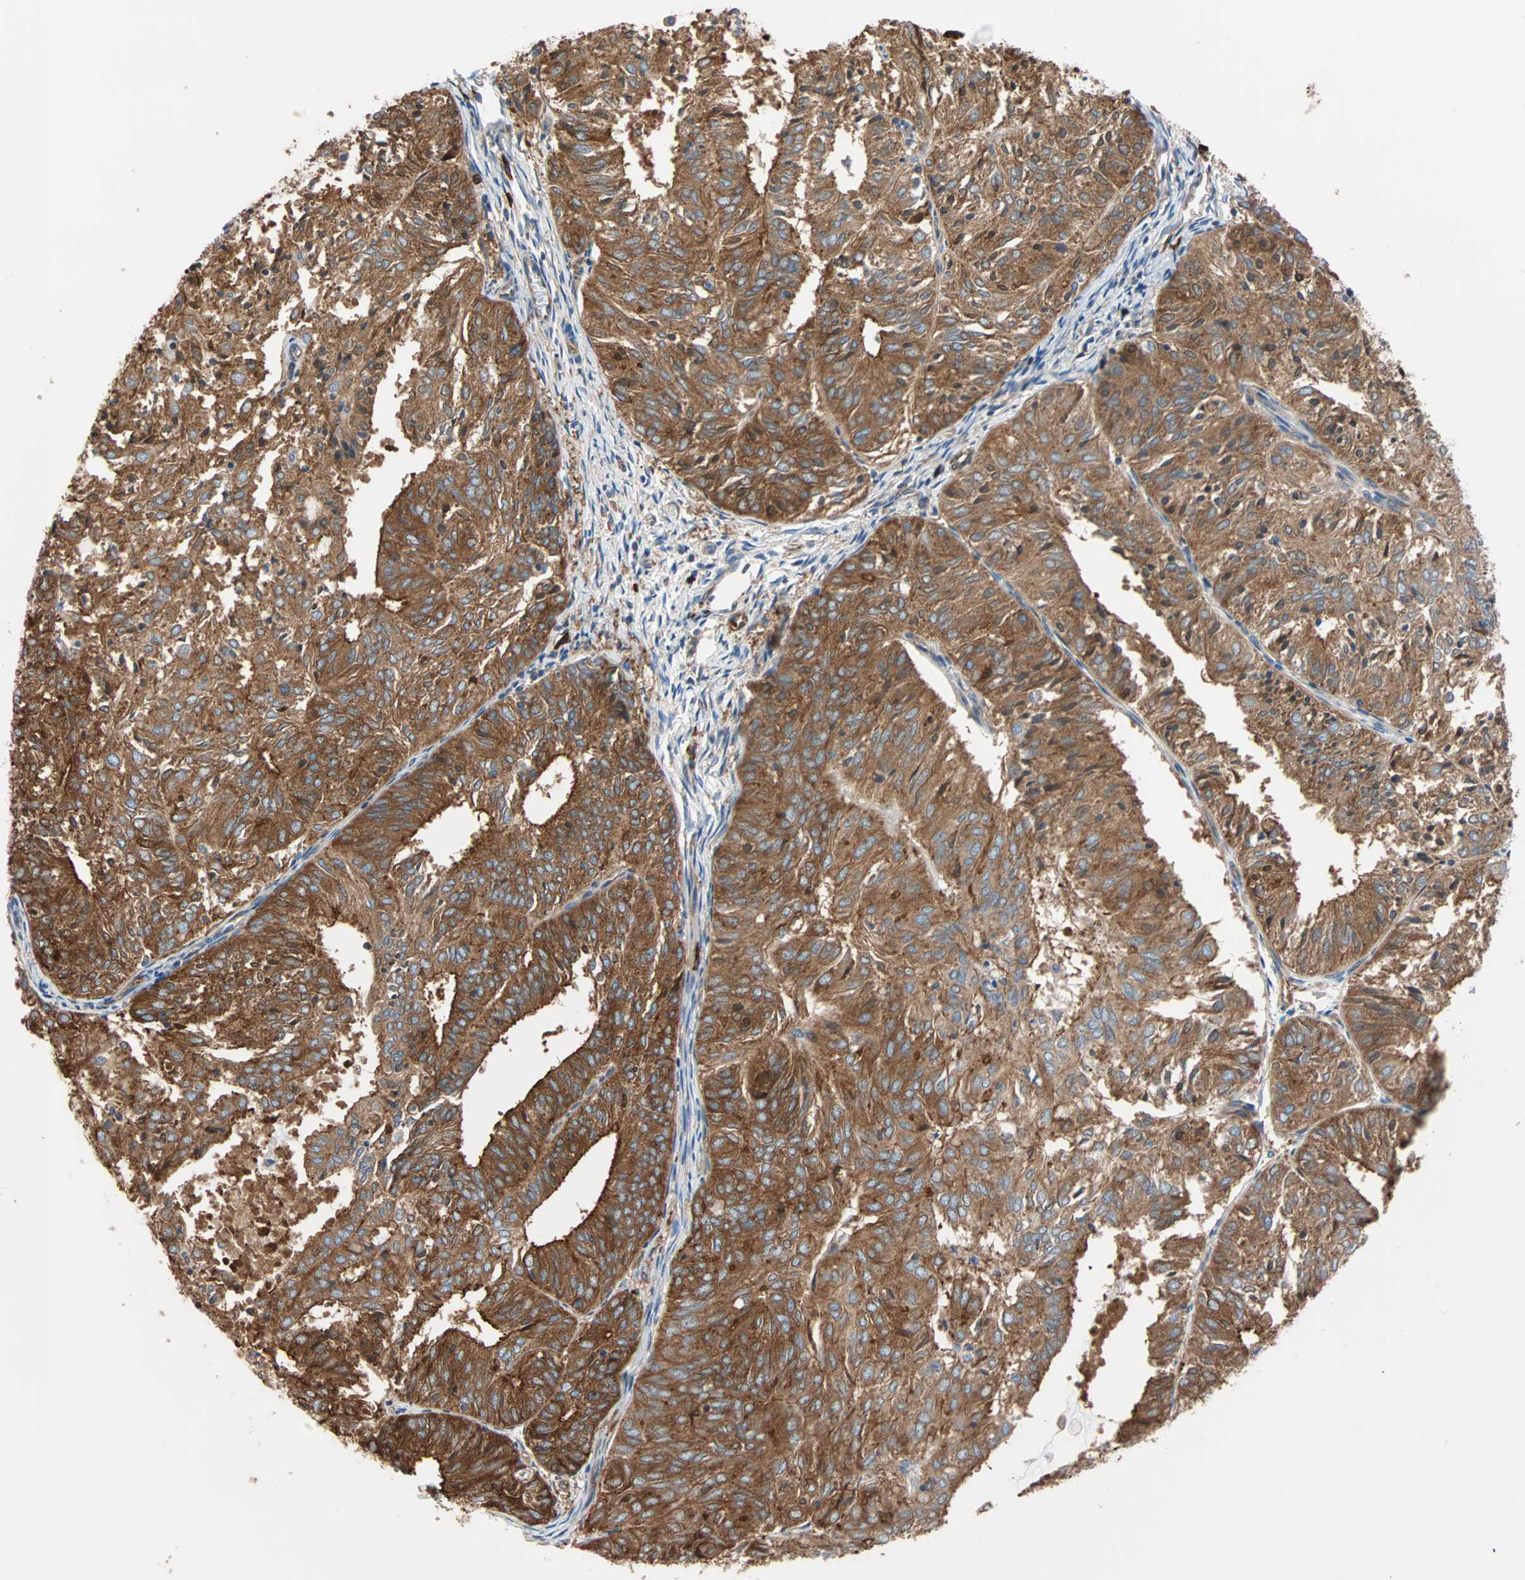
{"staining": {"intensity": "strong", "quantity": ">75%", "location": "cytoplasmic/membranous"}, "tissue": "endometrial cancer", "cell_type": "Tumor cells", "image_type": "cancer", "snomed": [{"axis": "morphology", "description": "Adenocarcinoma, NOS"}, {"axis": "topography", "description": "Uterus"}], "caption": "High-magnification brightfield microscopy of endometrial cancer (adenocarcinoma) stained with DAB (brown) and counterstained with hematoxylin (blue). tumor cells exhibit strong cytoplasmic/membranous expression is appreciated in about>75% of cells. Nuclei are stained in blue.", "gene": "EEF2", "patient": {"sex": "female", "age": 60}}